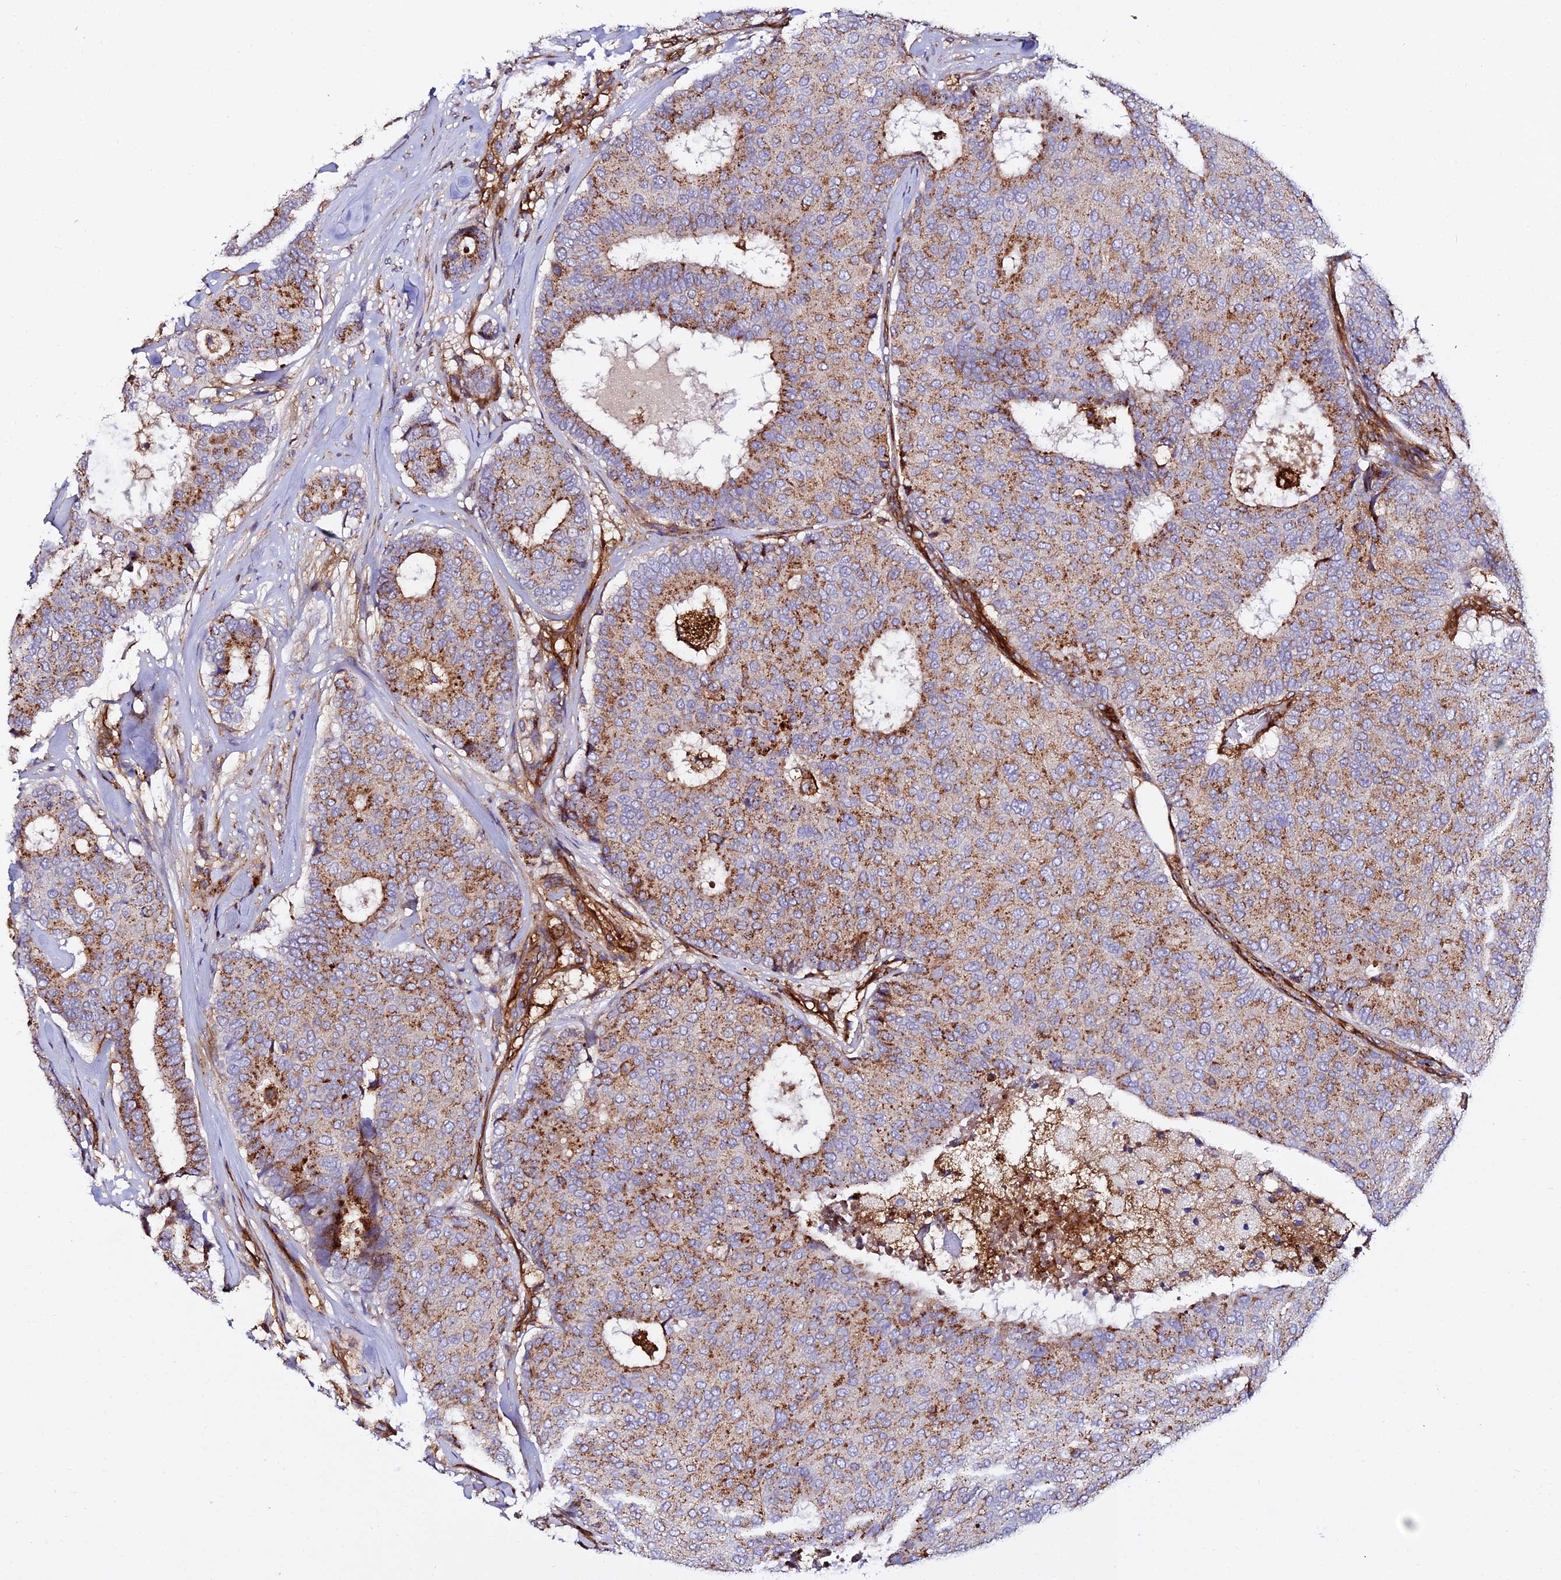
{"staining": {"intensity": "strong", "quantity": "25%-75%", "location": "cytoplasmic/membranous"}, "tissue": "breast cancer", "cell_type": "Tumor cells", "image_type": "cancer", "snomed": [{"axis": "morphology", "description": "Duct carcinoma"}, {"axis": "topography", "description": "Breast"}], "caption": "Breast invasive ductal carcinoma was stained to show a protein in brown. There is high levels of strong cytoplasmic/membranous expression in approximately 25%-75% of tumor cells. The staining is performed using DAB brown chromogen to label protein expression. The nuclei are counter-stained blue using hematoxylin.", "gene": "TRPV2", "patient": {"sex": "female", "age": 75}}